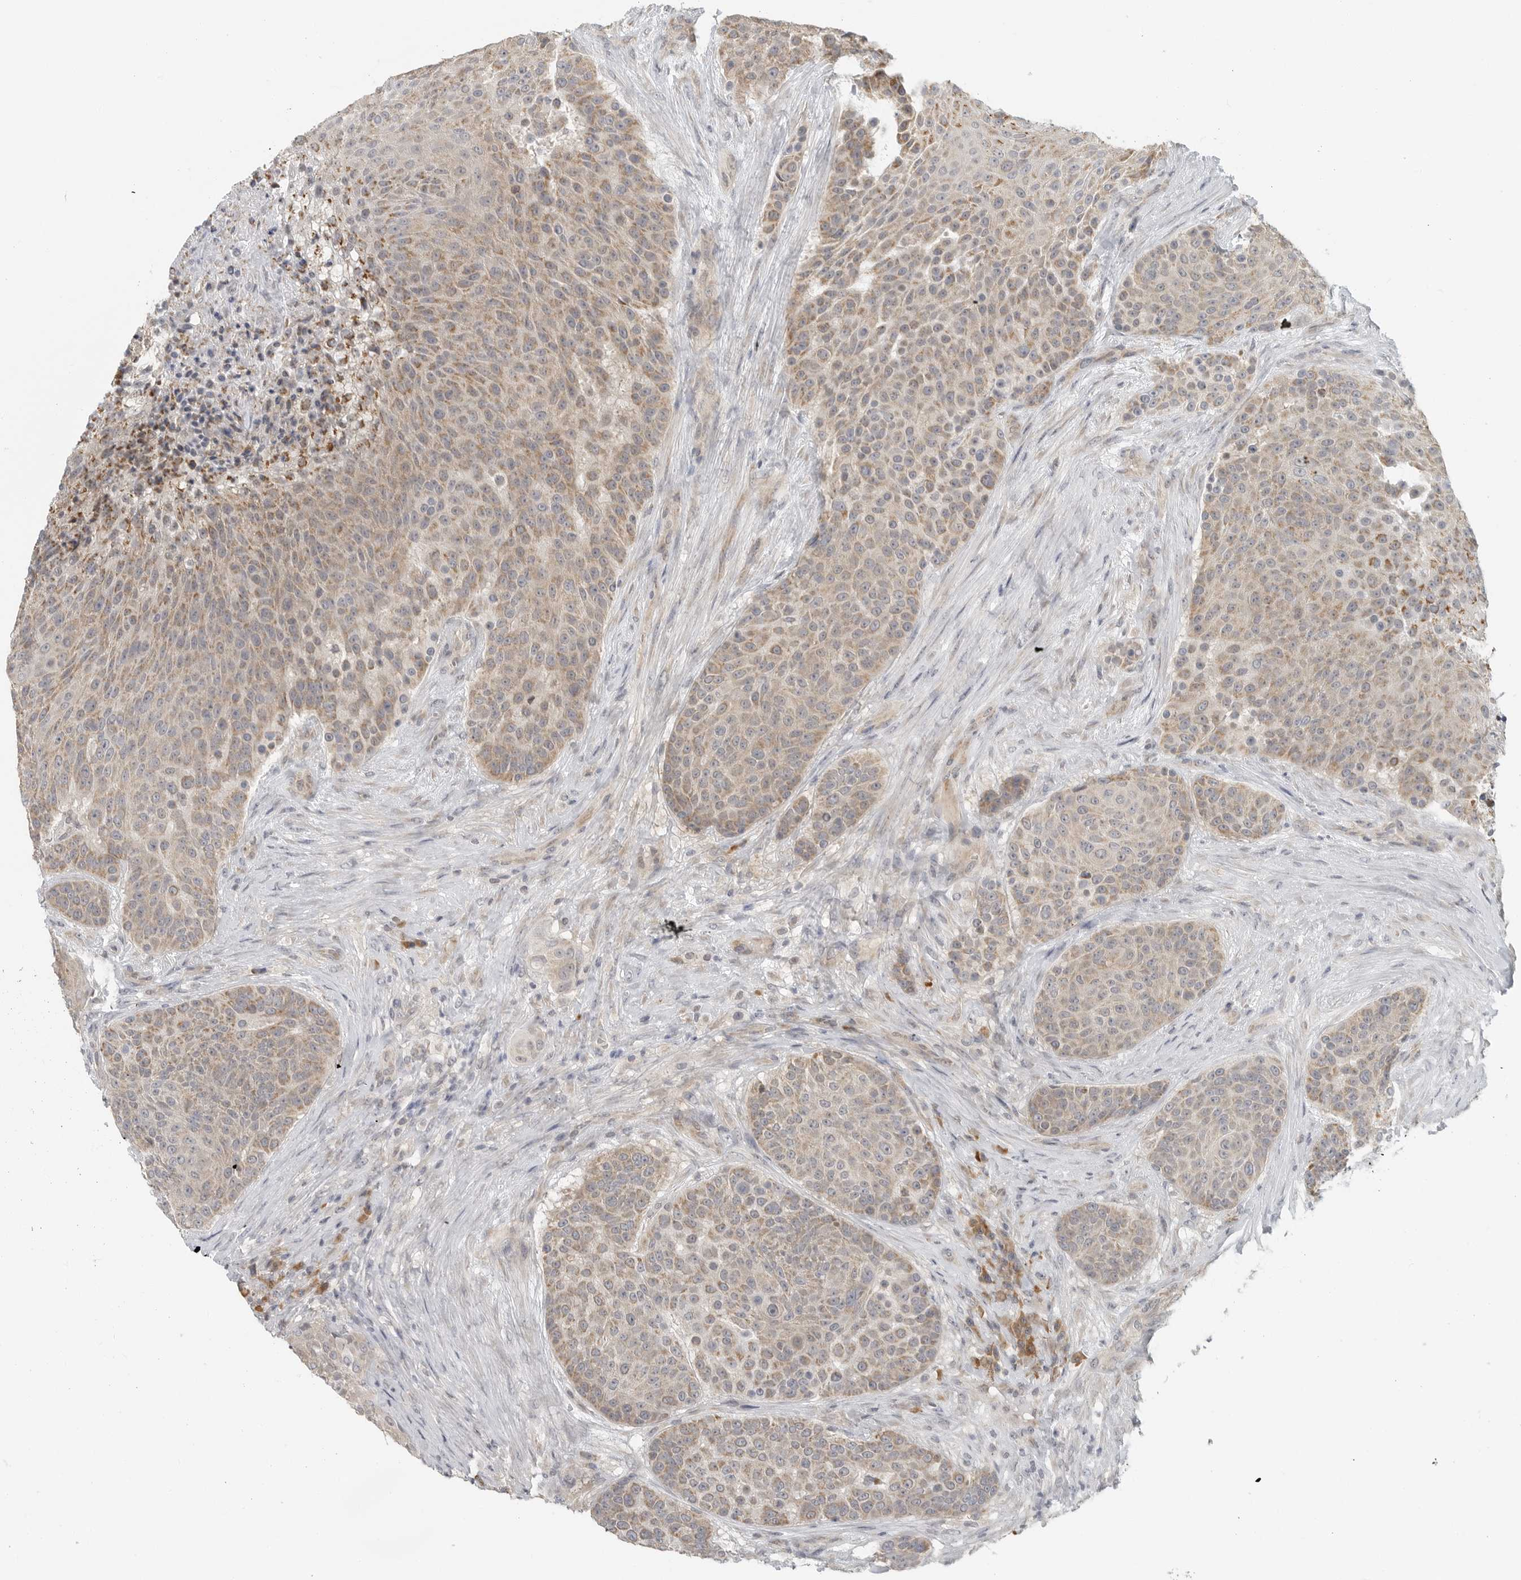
{"staining": {"intensity": "moderate", "quantity": "25%-75%", "location": "cytoplasmic/membranous"}, "tissue": "urothelial cancer", "cell_type": "Tumor cells", "image_type": "cancer", "snomed": [{"axis": "morphology", "description": "Urothelial carcinoma, High grade"}, {"axis": "topography", "description": "Urinary bladder"}], "caption": "Urothelial cancer stained with a protein marker demonstrates moderate staining in tumor cells.", "gene": "IL12RB2", "patient": {"sex": "female", "age": 63}}